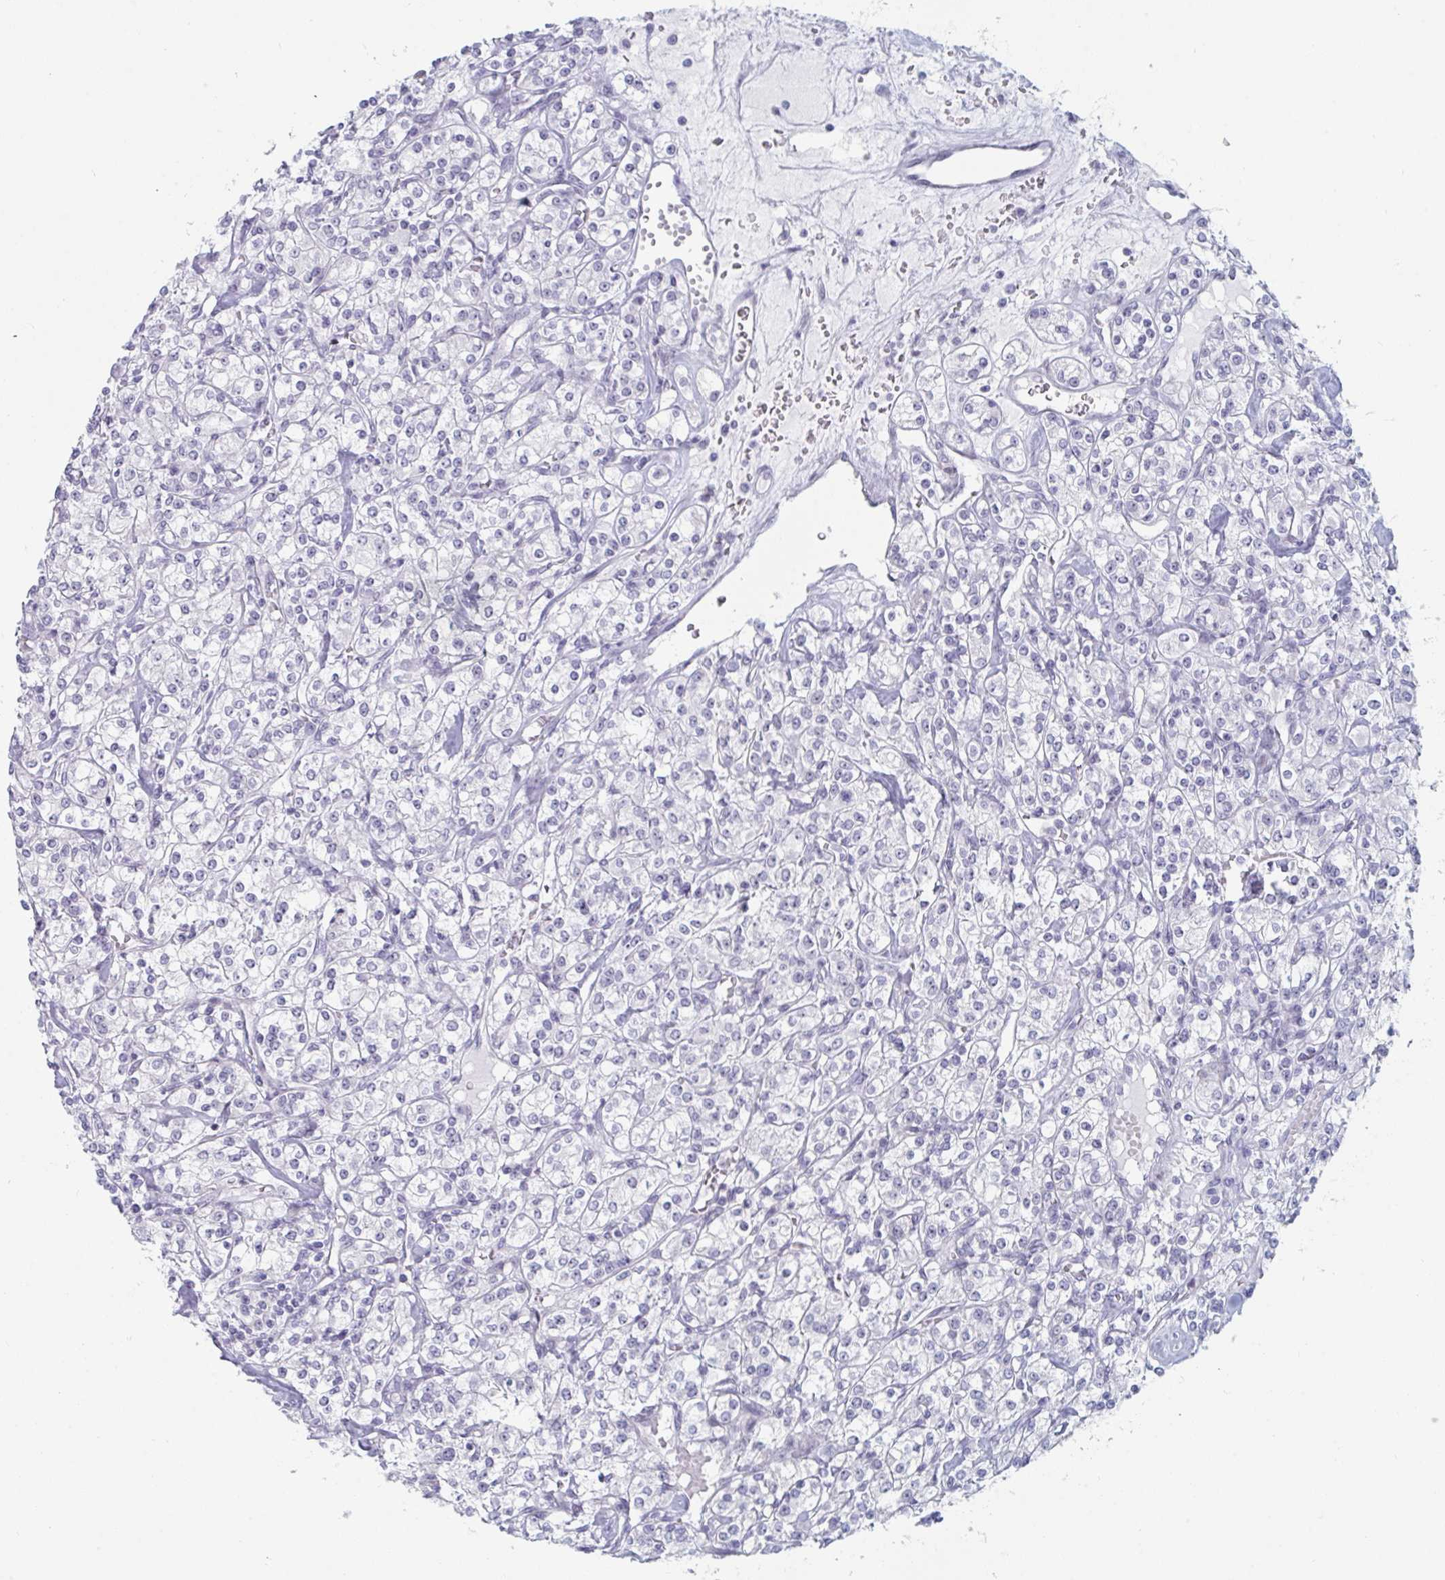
{"staining": {"intensity": "negative", "quantity": "none", "location": "none"}, "tissue": "renal cancer", "cell_type": "Tumor cells", "image_type": "cancer", "snomed": [{"axis": "morphology", "description": "Adenocarcinoma, NOS"}, {"axis": "topography", "description": "Kidney"}], "caption": "Micrograph shows no protein positivity in tumor cells of renal adenocarcinoma tissue.", "gene": "NR1H2", "patient": {"sex": "male", "age": 77}}